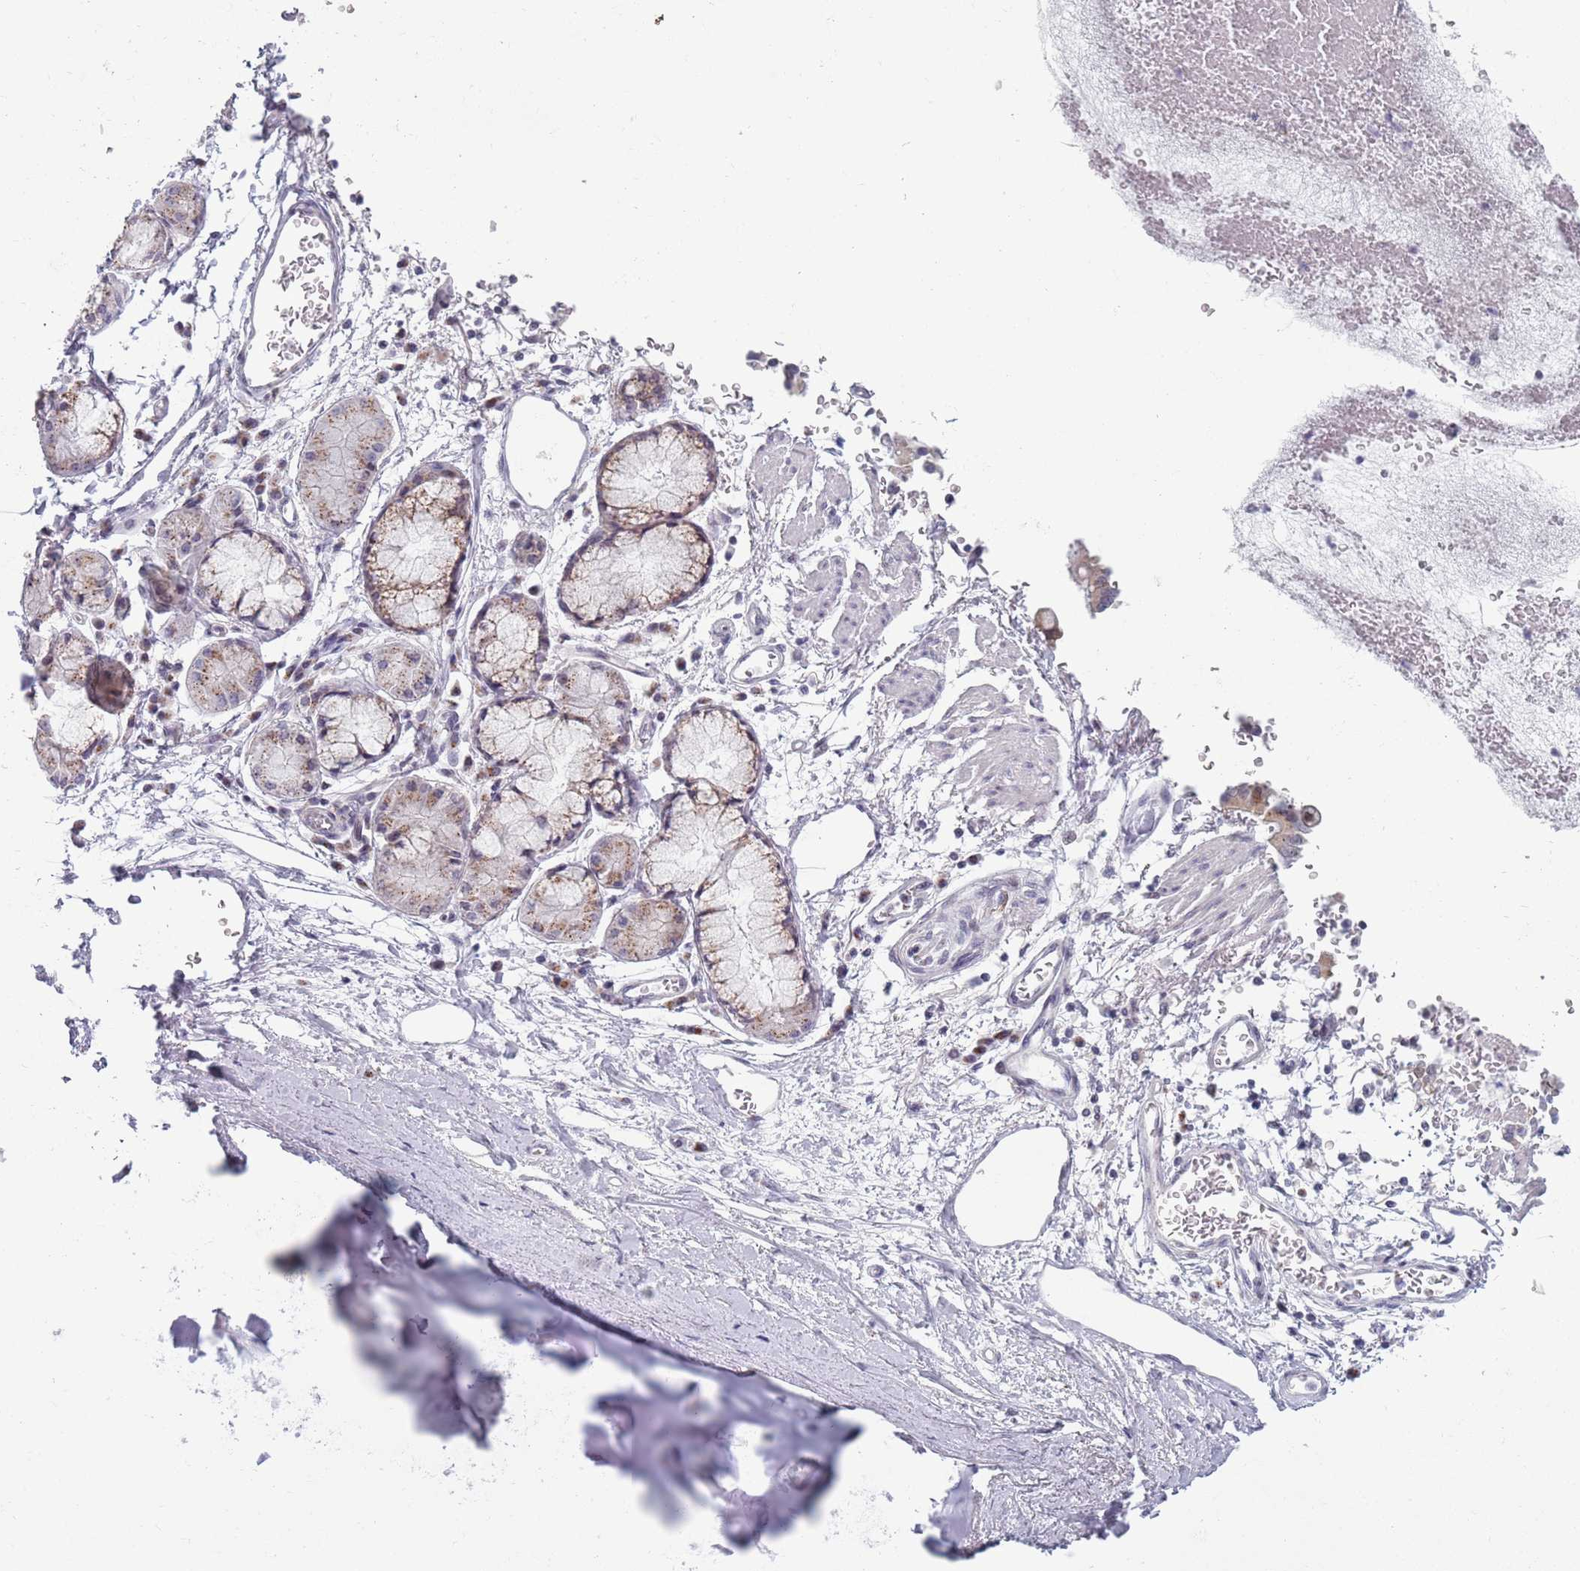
{"staining": {"intensity": "negative", "quantity": "none", "location": "none"}, "tissue": "adipose tissue", "cell_type": "Adipocytes", "image_type": "normal", "snomed": [{"axis": "morphology", "description": "Normal tissue, NOS"}, {"axis": "topography", "description": "Cartilage tissue"}], "caption": "Immunohistochemistry (IHC) image of unremarkable human adipose tissue stained for a protein (brown), which demonstrates no expression in adipocytes.", "gene": "ZKSCAN2", "patient": {"sex": "male", "age": 73}}